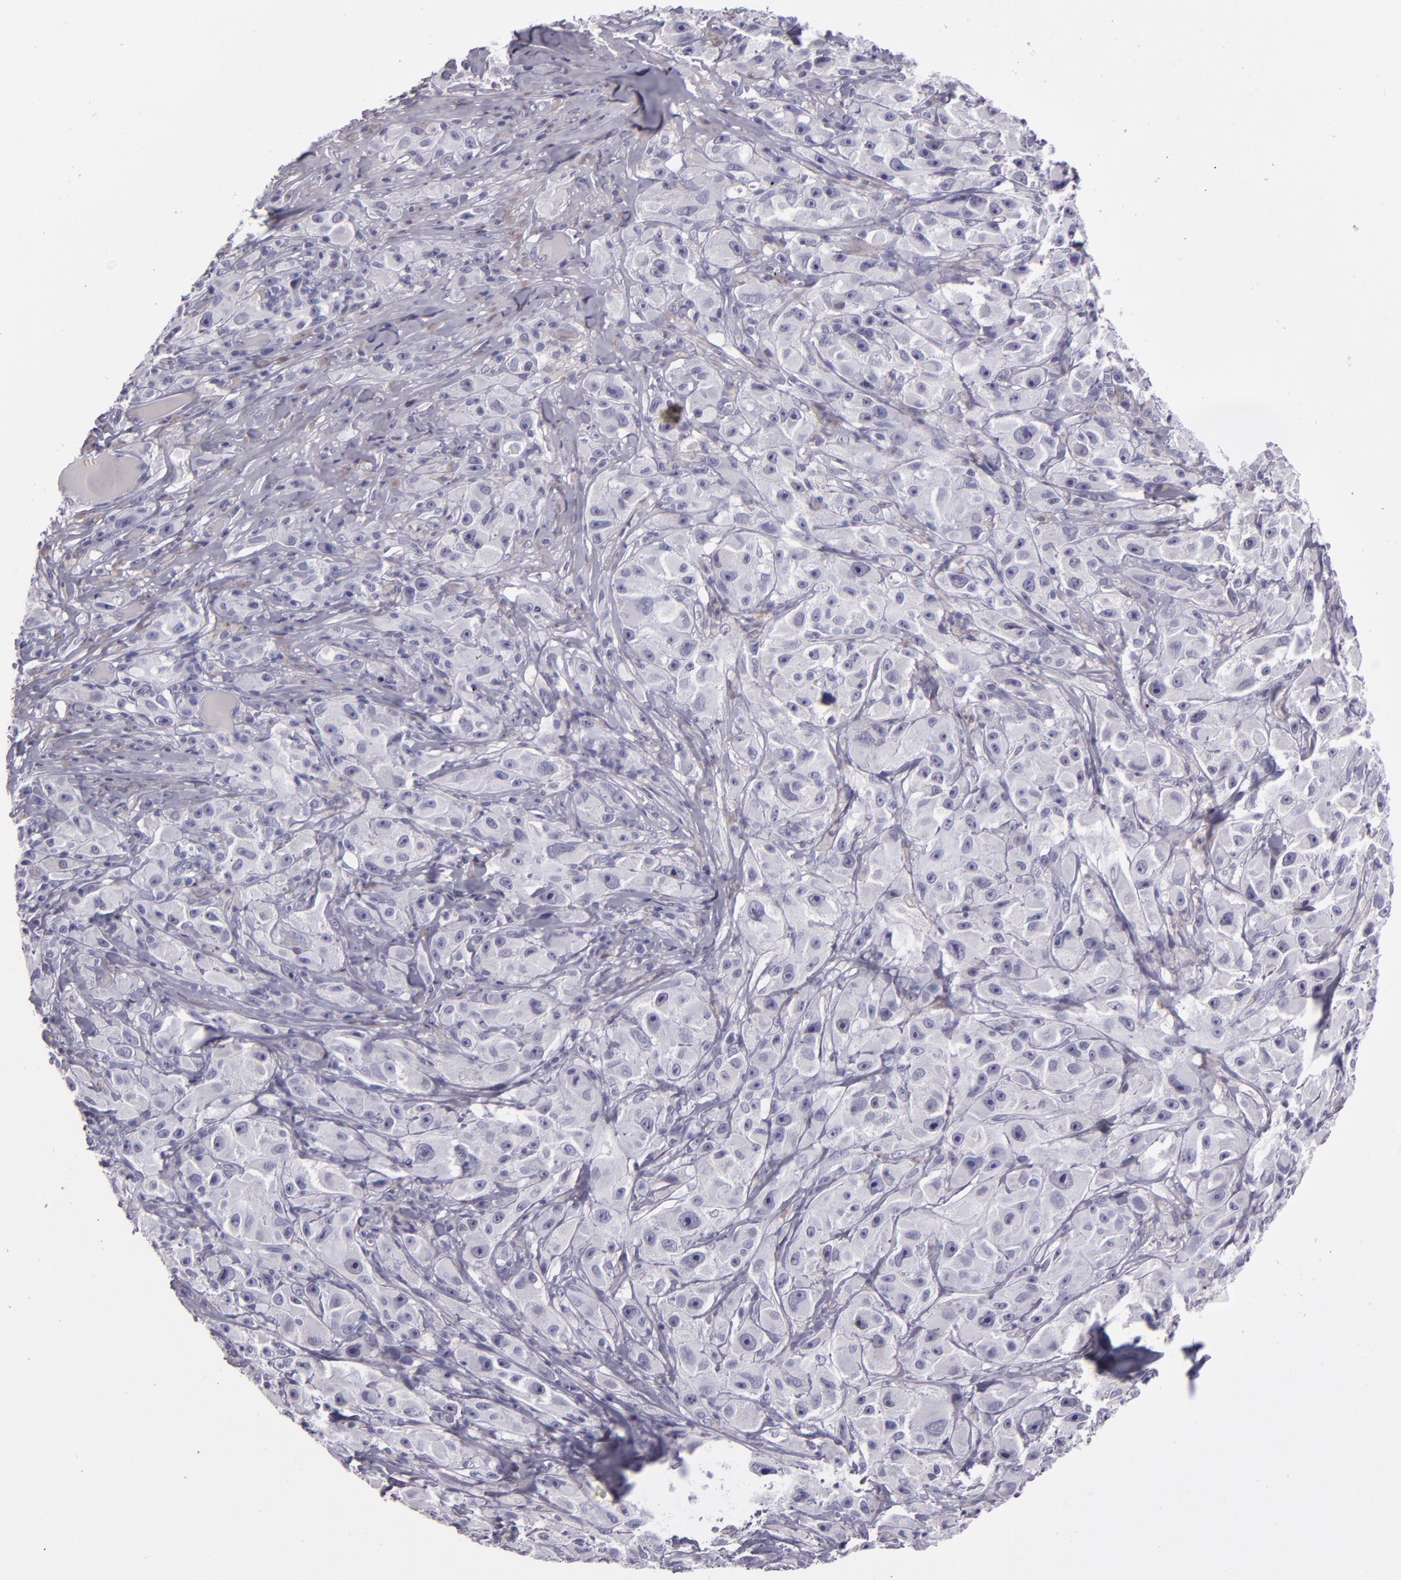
{"staining": {"intensity": "negative", "quantity": "none", "location": "none"}, "tissue": "melanoma", "cell_type": "Tumor cells", "image_type": "cancer", "snomed": [{"axis": "morphology", "description": "Malignant melanoma, NOS"}, {"axis": "topography", "description": "Skin"}], "caption": "A micrograph of malignant melanoma stained for a protein exhibits no brown staining in tumor cells.", "gene": "CR2", "patient": {"sex": "male", "age": 56}}